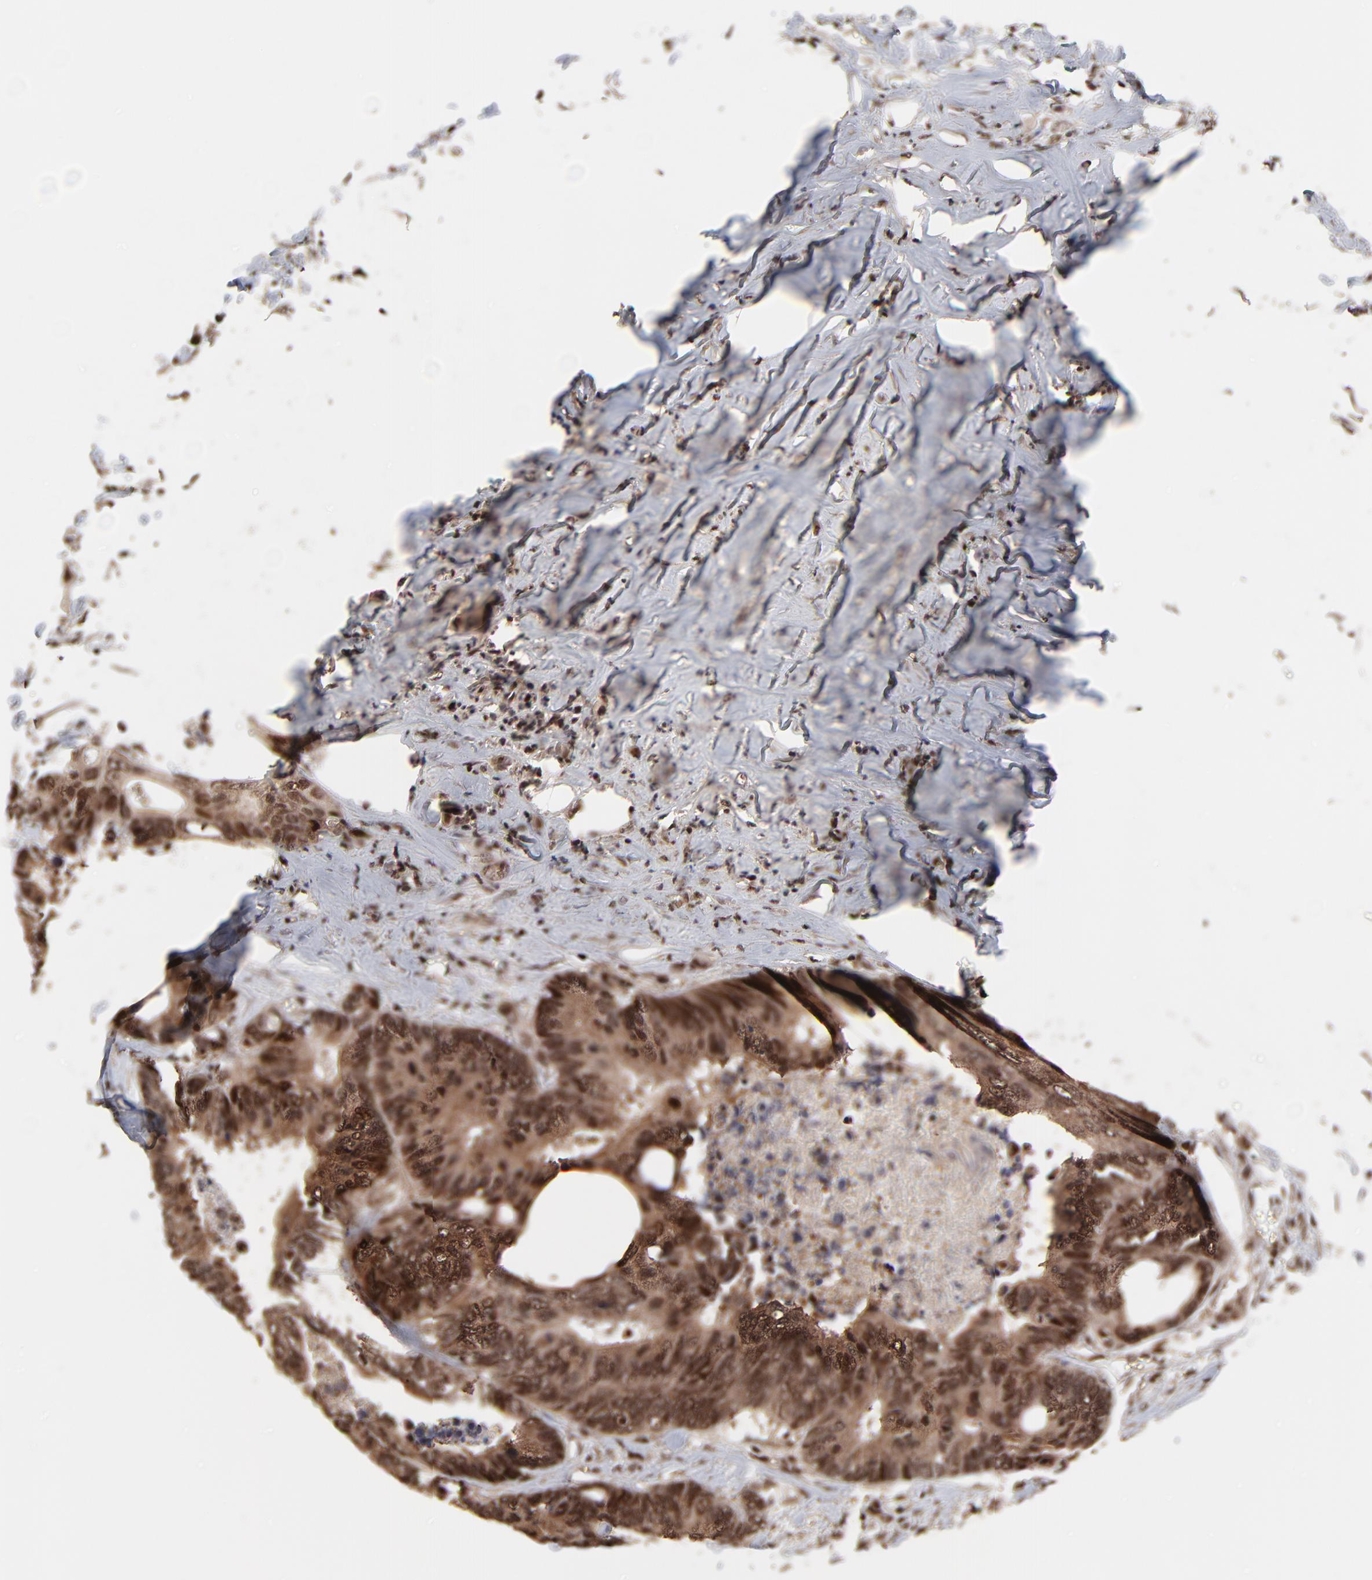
{"staining": {"intensity": "moderate", "quantity": ">75%", "location": "cytoplasmic/membranous,nuclear"}, "tissue": "colorectal cancer", "cell_type": "Tumor cells", "image_type": "cancer", "snomed": [{"axis": "morphology", "description": "Adenocarcinoma, NOS"}, {"axis": "topography", "description": "Rectum"}], "caption": "Immunohistochemistry image of colorectal cancer (adenocarcinoma) stained for a protein (brown), which reveals medium levels of moderate cytoplasmic/membranous and nuclear positivity in about >75% of tumor cells.", "gene": "RBM22", "patient": {"sex": "male", "age": 55}}